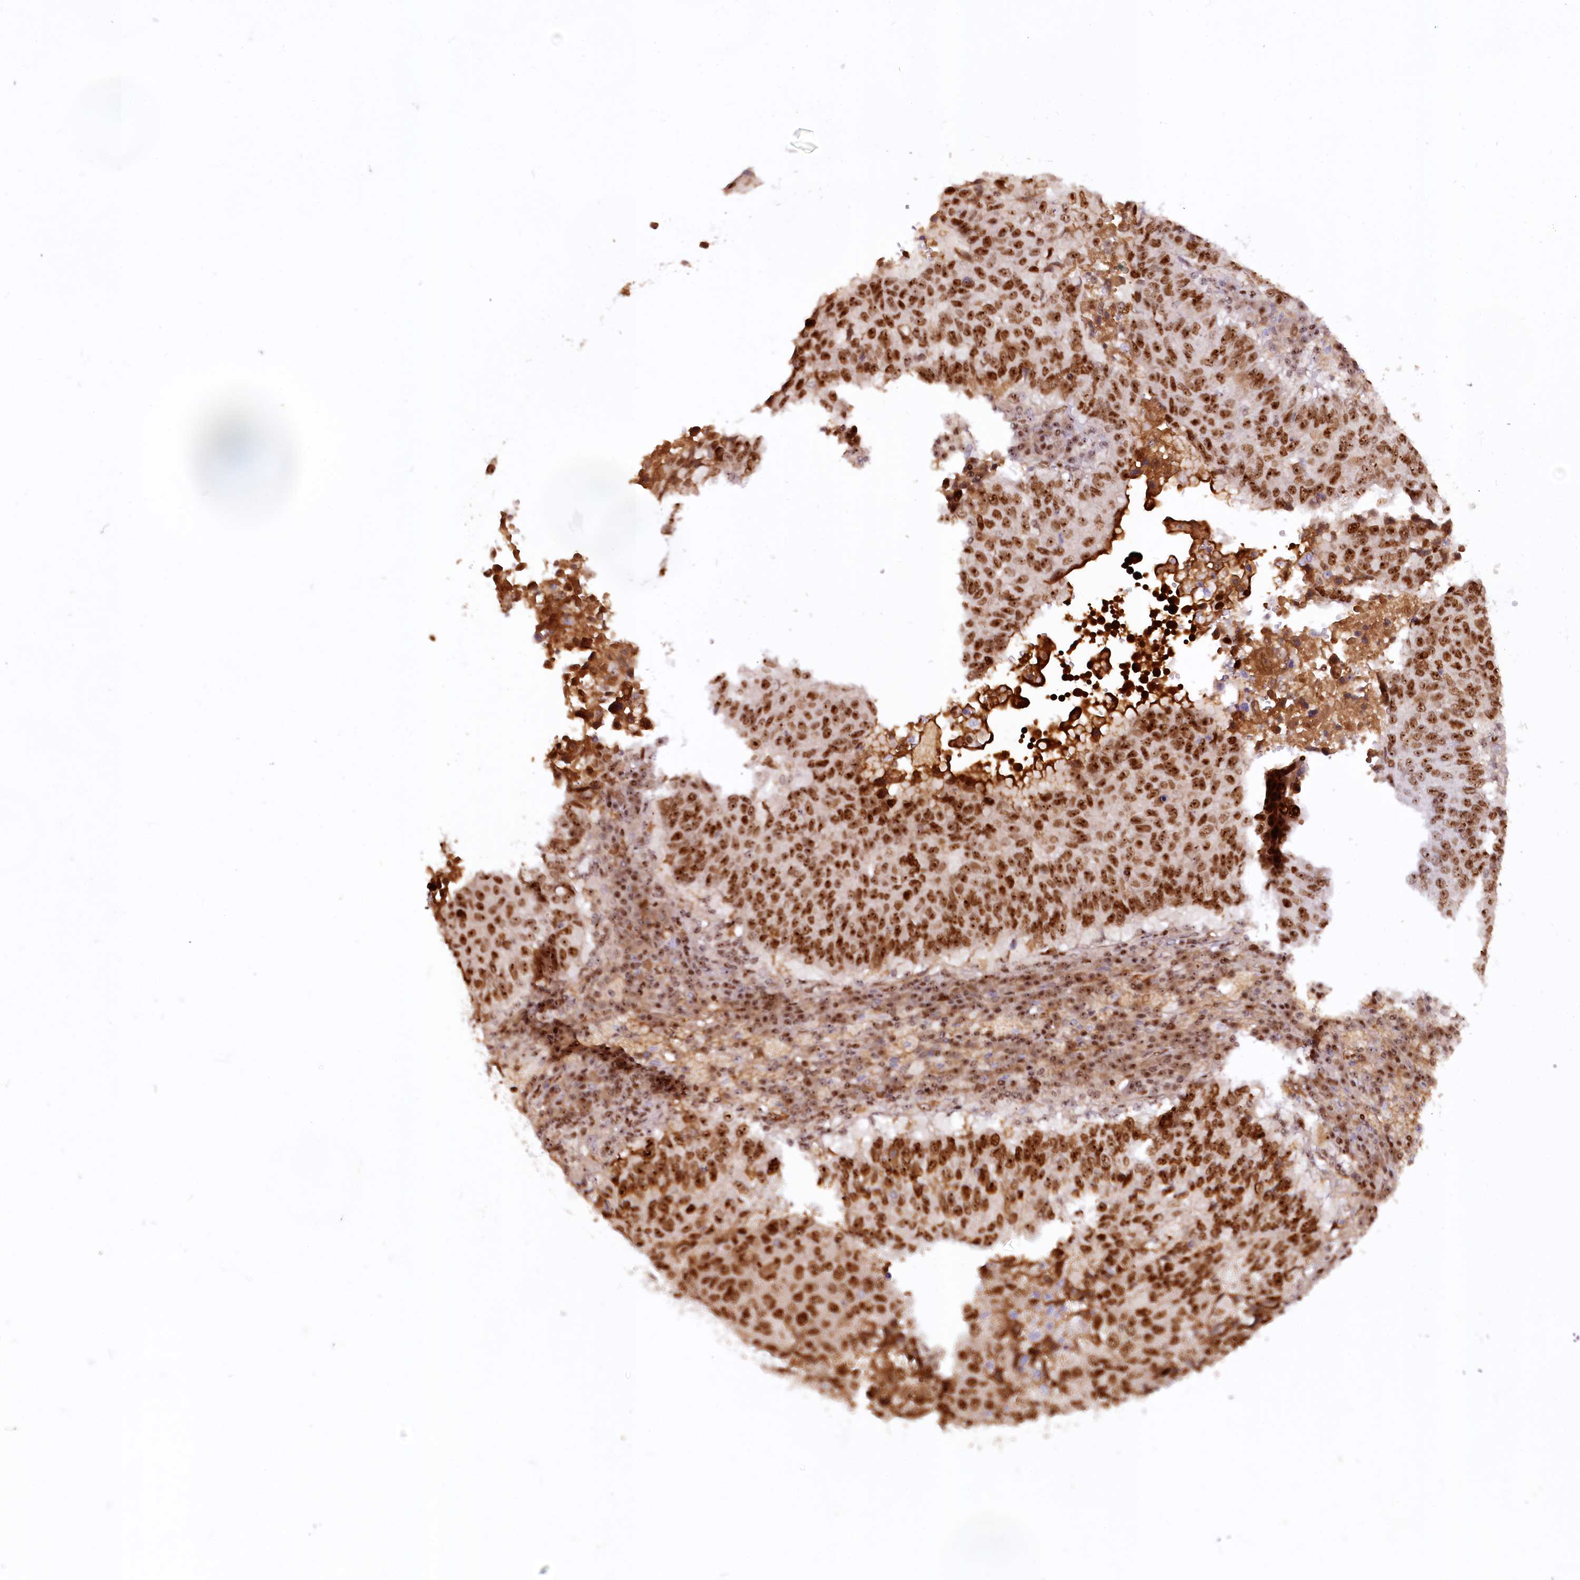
{"staining": {"intensity": "strong", "quantity": ">75%", "location": "nuclear"}, "tissue": "lung cancer", "cell_type": "Tumor cells", "image_type": "cancer", "snomed": [{"axis": "morphology", "description": "Squamous cell carcinoma, NOS"}, {"axis": "topography", "description": "Lung"}], "caption": "IHC micrograph of neoplastic tissue: human lung squamous cell carcinoma stained using IHC reveals high levels of strong protein expression localized specifically in the nuclear of tumor cells, appearing as a nuclear brown color.", "gene": "TCOF1", "patient": {"sex": "male", "age": 73}}